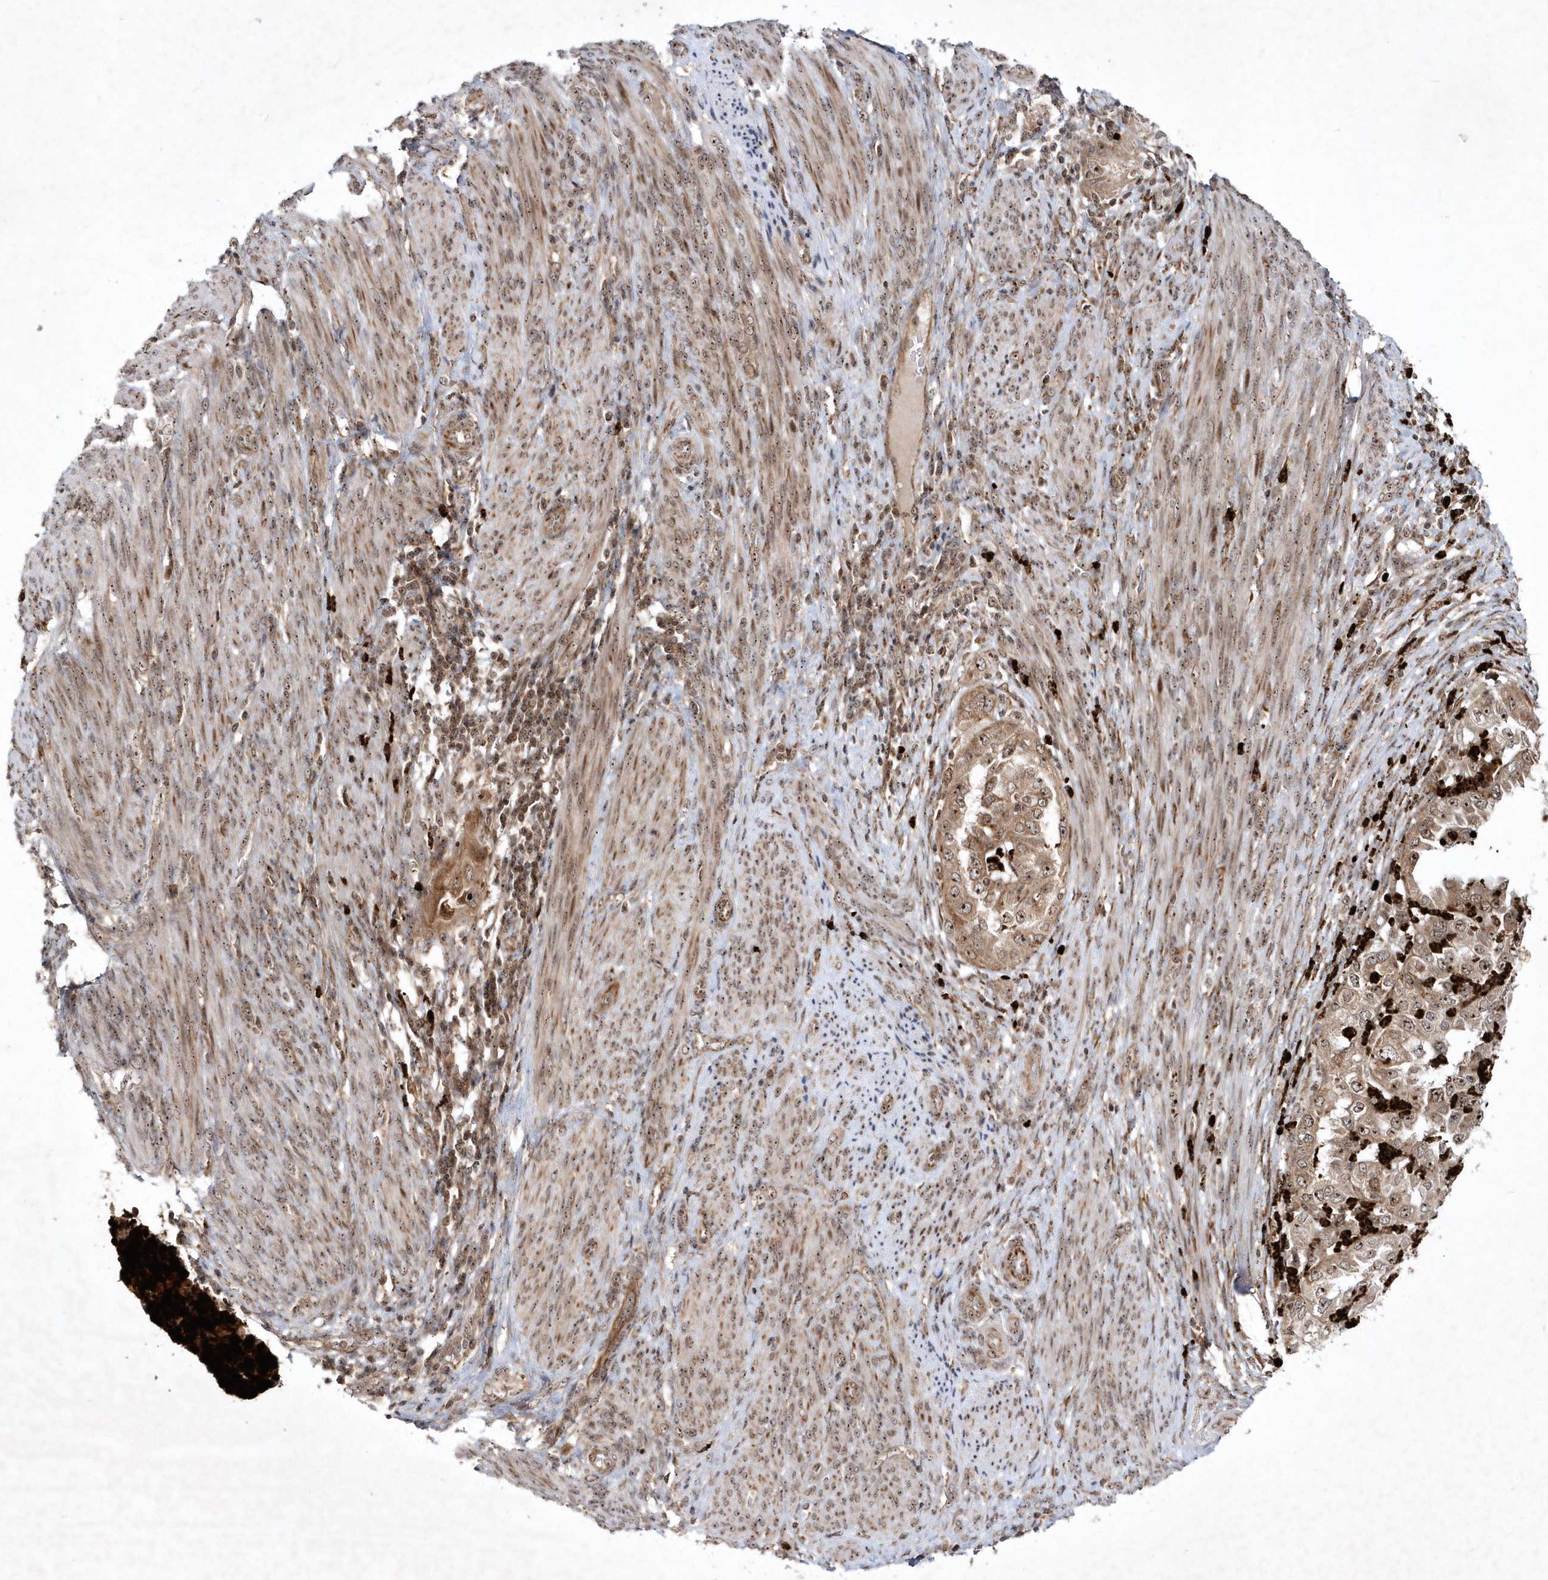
{"staining": {"intensity": "moderate", "quantity": ">75%", "location": "cytoplasmic/membranous,nuclear"}, "tissue": "endometrial cancer", "cell_type": "Tumor cells", "image_type": "cancer", "snomed": [{"axis": "morphology", "description": "Adenocarcinoma, NOS"}, {"axis": "topography", "description": "Endometrium"}], "caption": "Tumor cells demonstrate medium levels of moderate cytoplasmic/membranous and nuclear positivity in approximately >75% of cells in human endometrial adenocarcinoma.", "gene": "SOWAHB", "patient": {"sex": "female", "age": 85}}